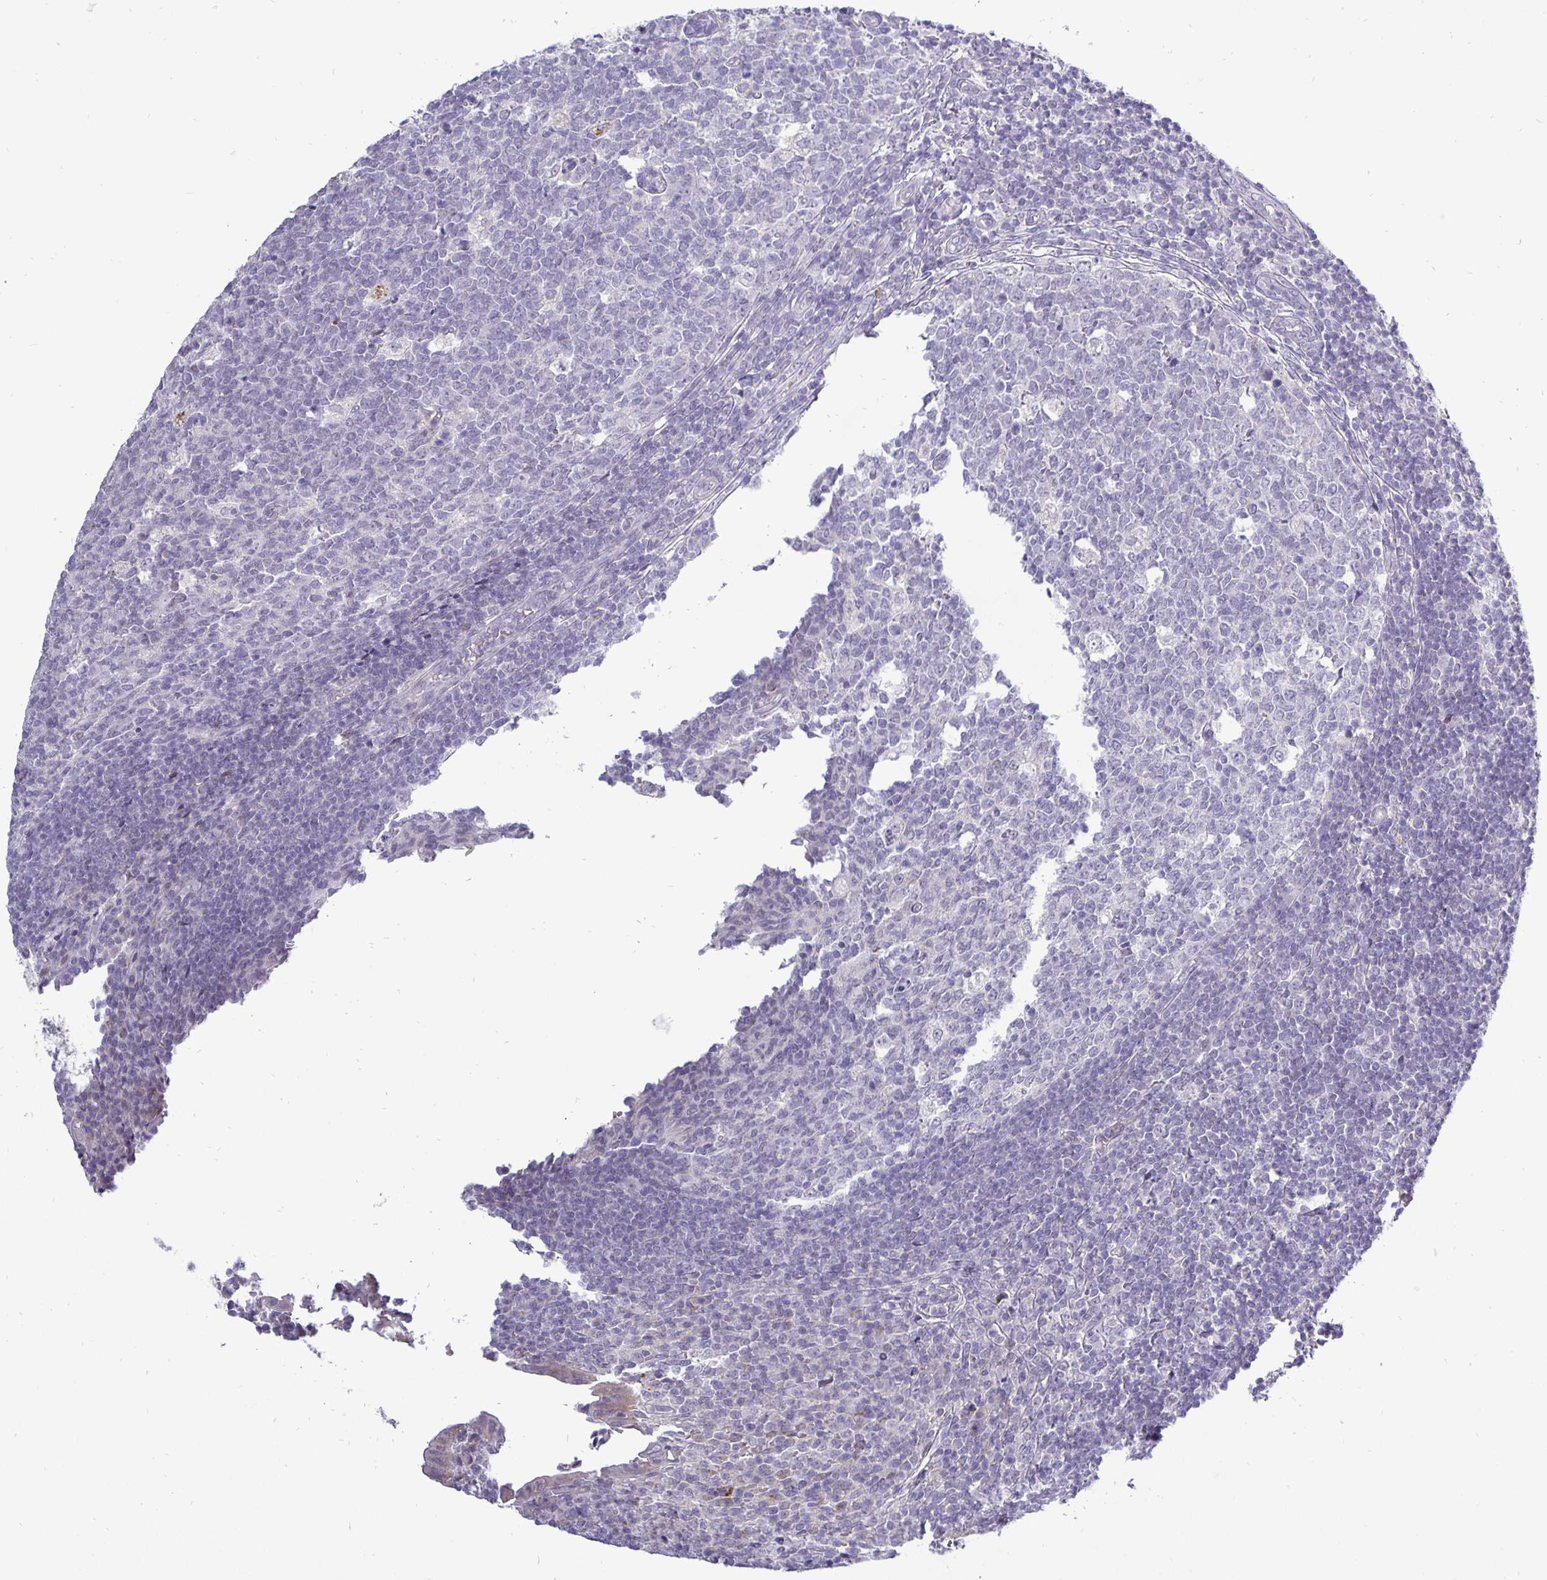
{"staining": {"intensity": "weak", "quantity": ">75%", "location": "cytoplasmic/membranous"}, "tissue": "appendix", "cell_type": "Glandular cells", "image_type": "normal", "snomed": [{"axis": "morphology", "description": "Normal tissue, NOS"}, {"axis": "topography", "description": "Appendix"}], "caption": "Glandular cells show low levels of weak cytoplasmic/membranous staining in approximately >75% of cells in benign human appendix. (Brightfield microscopy of DAB IHC at high magnification).", "gene": "ERBB2", "patient": {"sex": "male", "age": 18}}